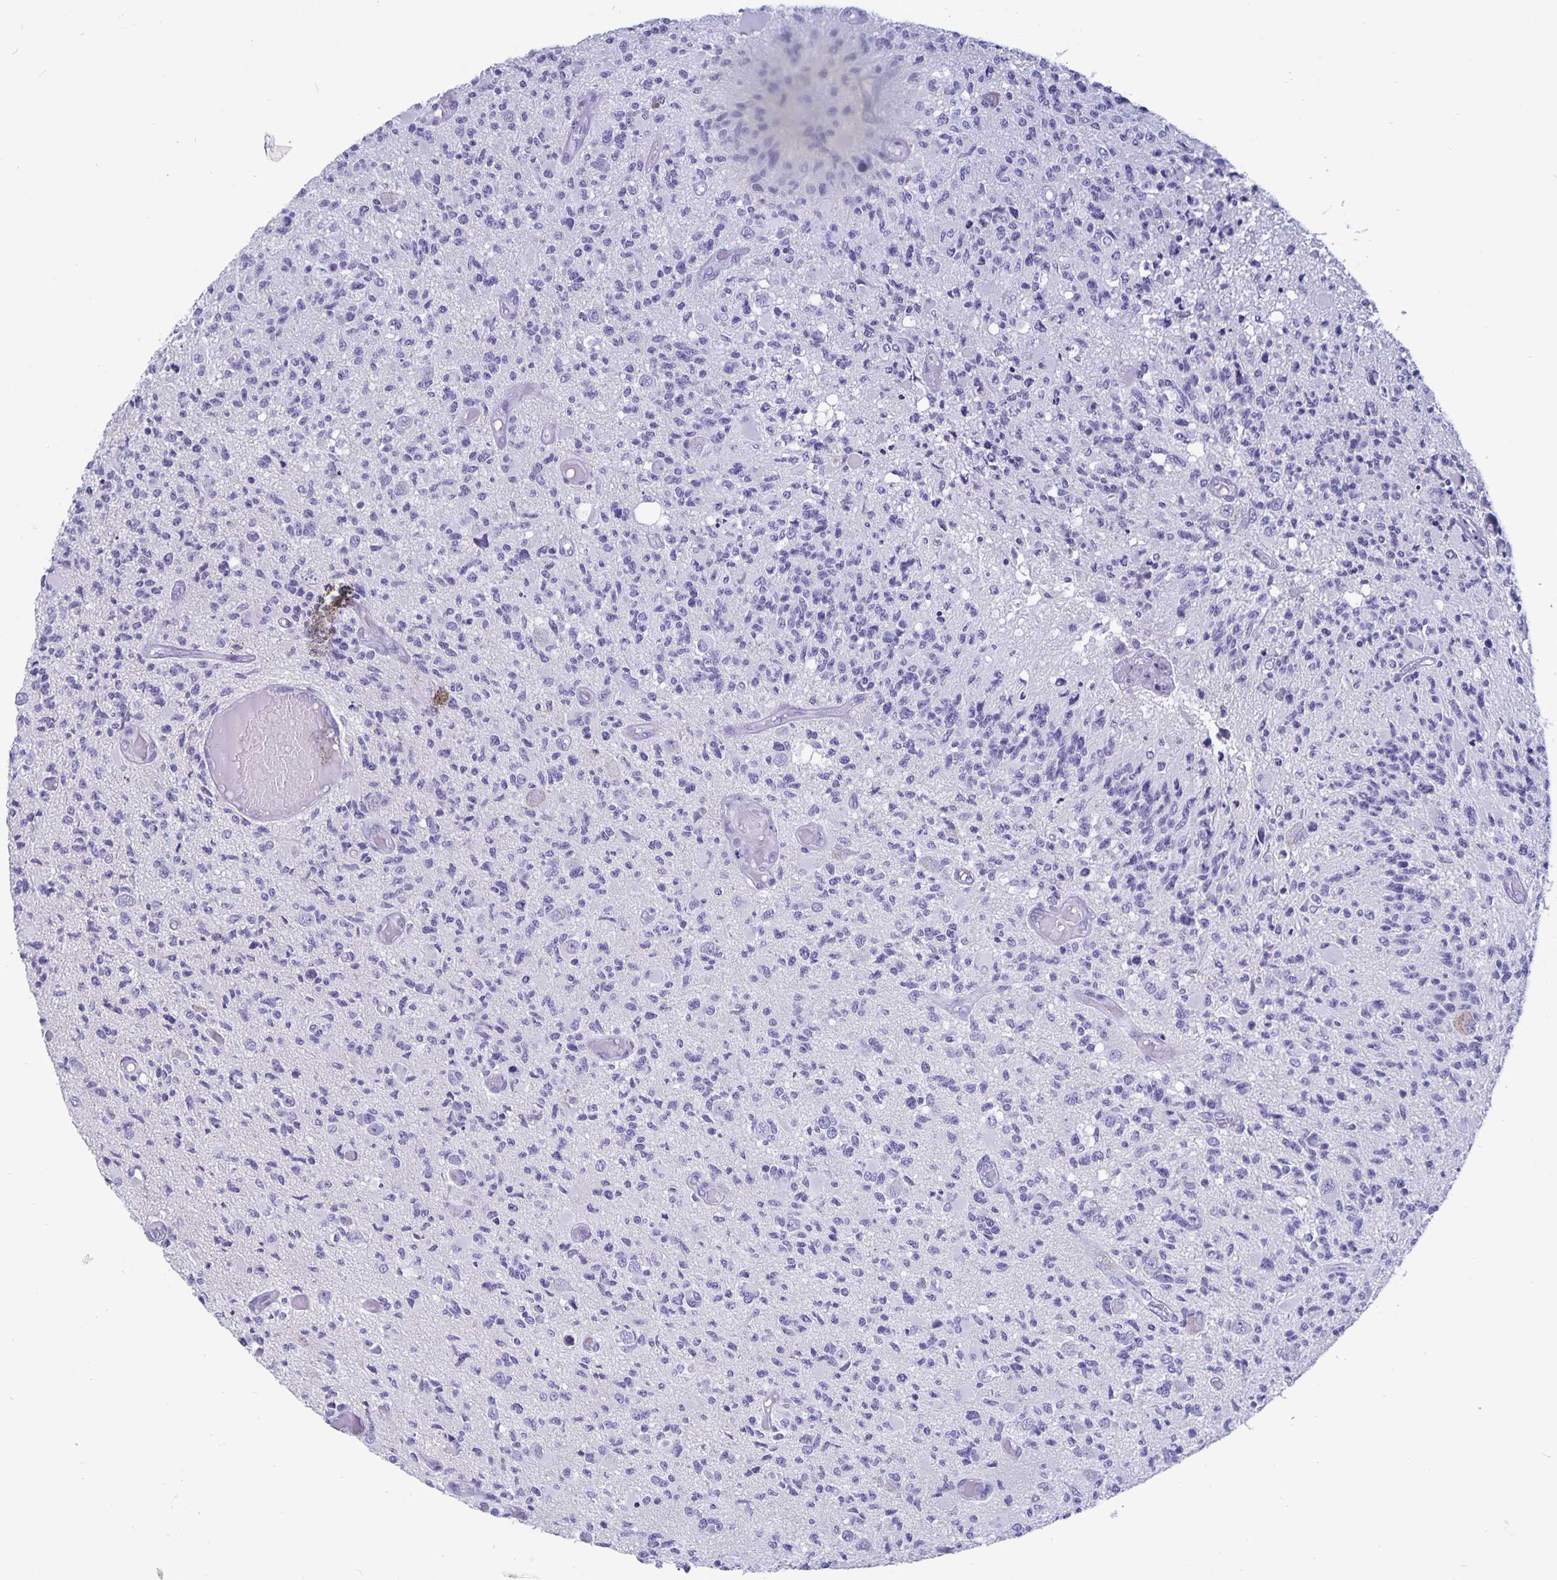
{"staining": {"intensity": "negative", "quantity": "none", "location": "none"}, "tissue": "glioma", "cell_type": "Tumor cells", "image_type": "cancer", "snomed": [{"axis": "morphology", "description": "Glioma, malignant, High grade"}, {"axis": "topography", "description": "Brain"}], "caption": "High magnification brightfield microscopy of malignant high-grade glioma stained with DAB (brown) and counterstained with hematoxylin (blue): tumor cells show no significant expression.", "gene": "BPIFA3", "patient": {"sex": "female", "age": 63}}